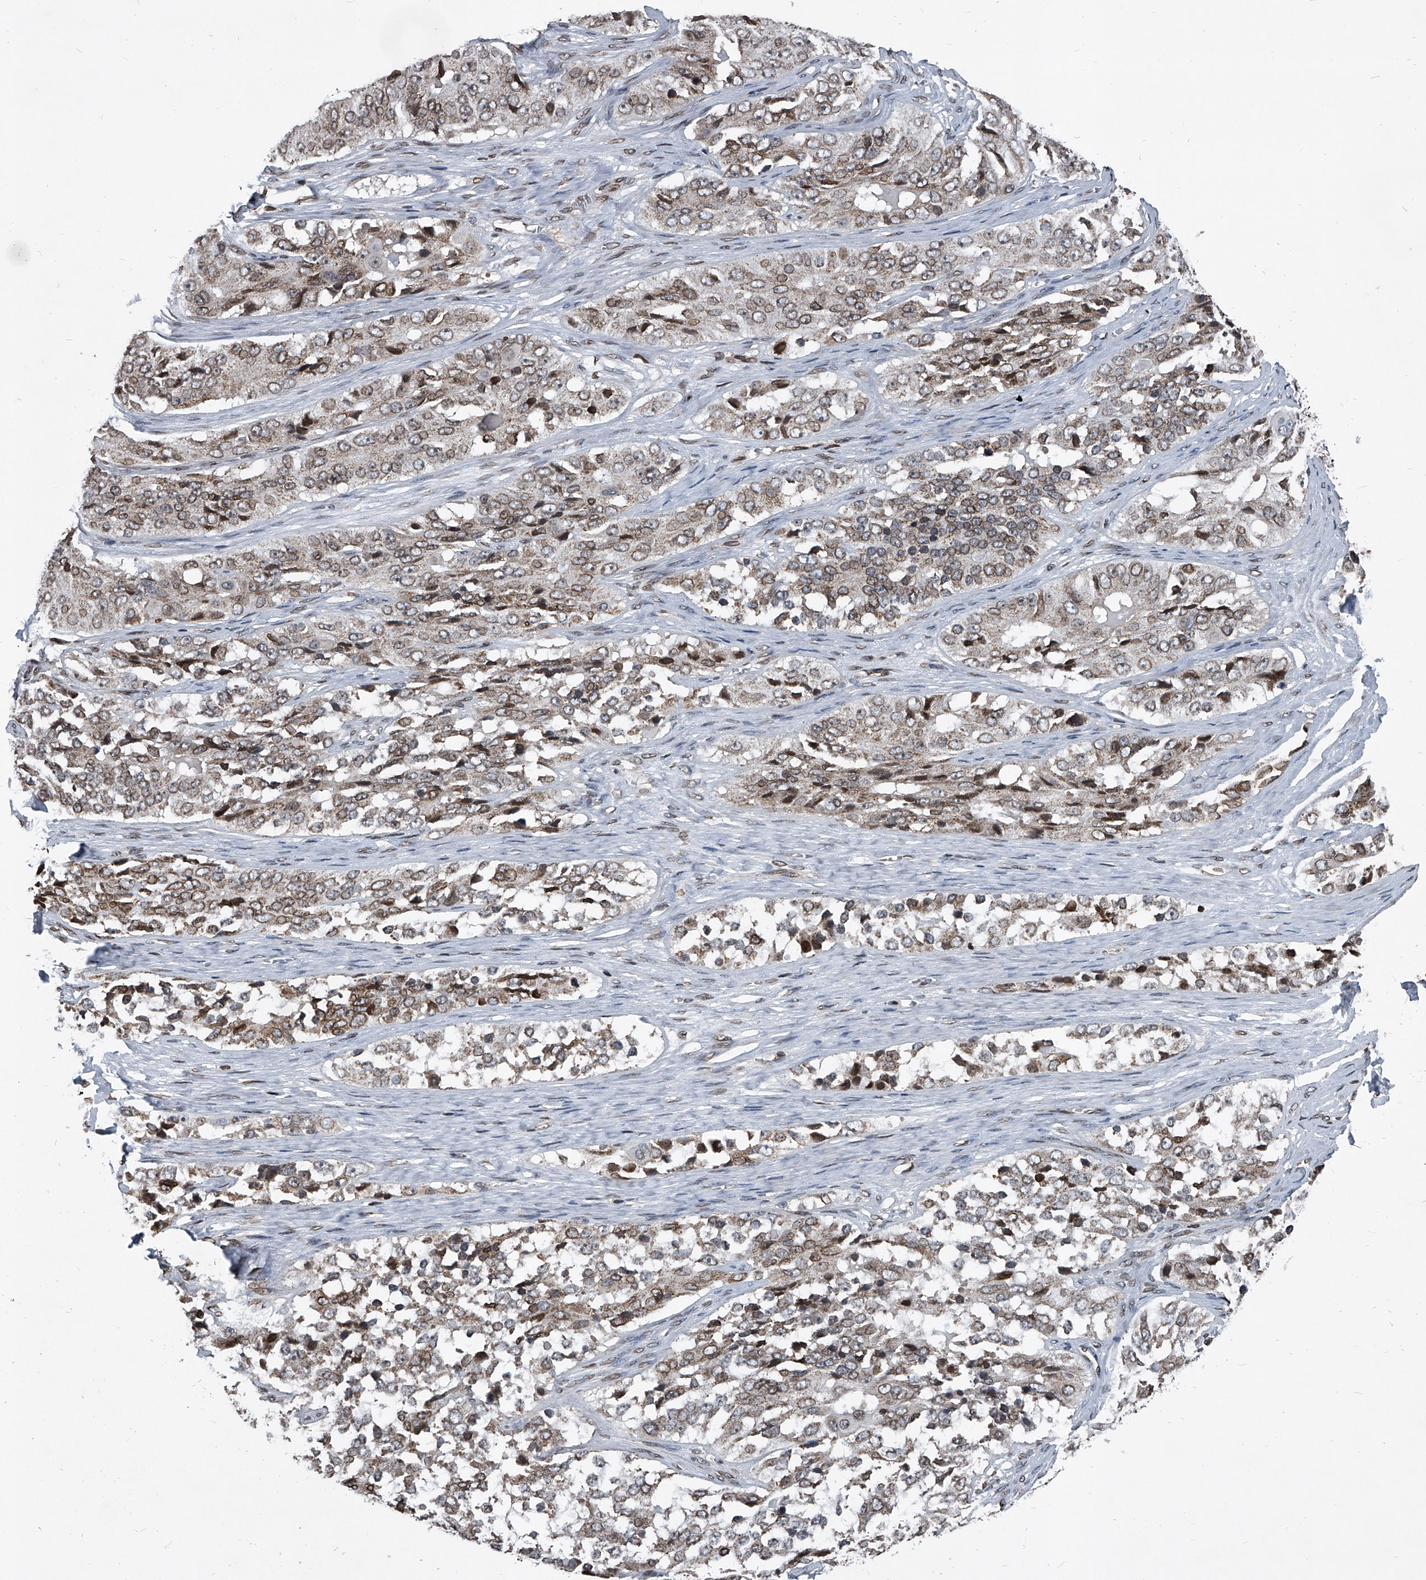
{"staining": {"intensity": "weak", "quantity": ">75%", "location": "cytoplasmic/membranous,nuclear"}, "tissue": "ovarian cancer", "cell_type": "Tumor cells", "image_type": "cancer", "snomed": [{"axis": "morphology", "description": "Carcinoma, endometroid"}, {"axis": "topography", "description": "Ovary"}], "caption": "This histopathology image displays immunohistochemistry staining of ovarian cancer, with low weak cytoplasmic/membranous and nuclear expression in approximately >75% of tumor cells.", "gene": "PHF20", "patient": {"sex": "female", "age": 51}}